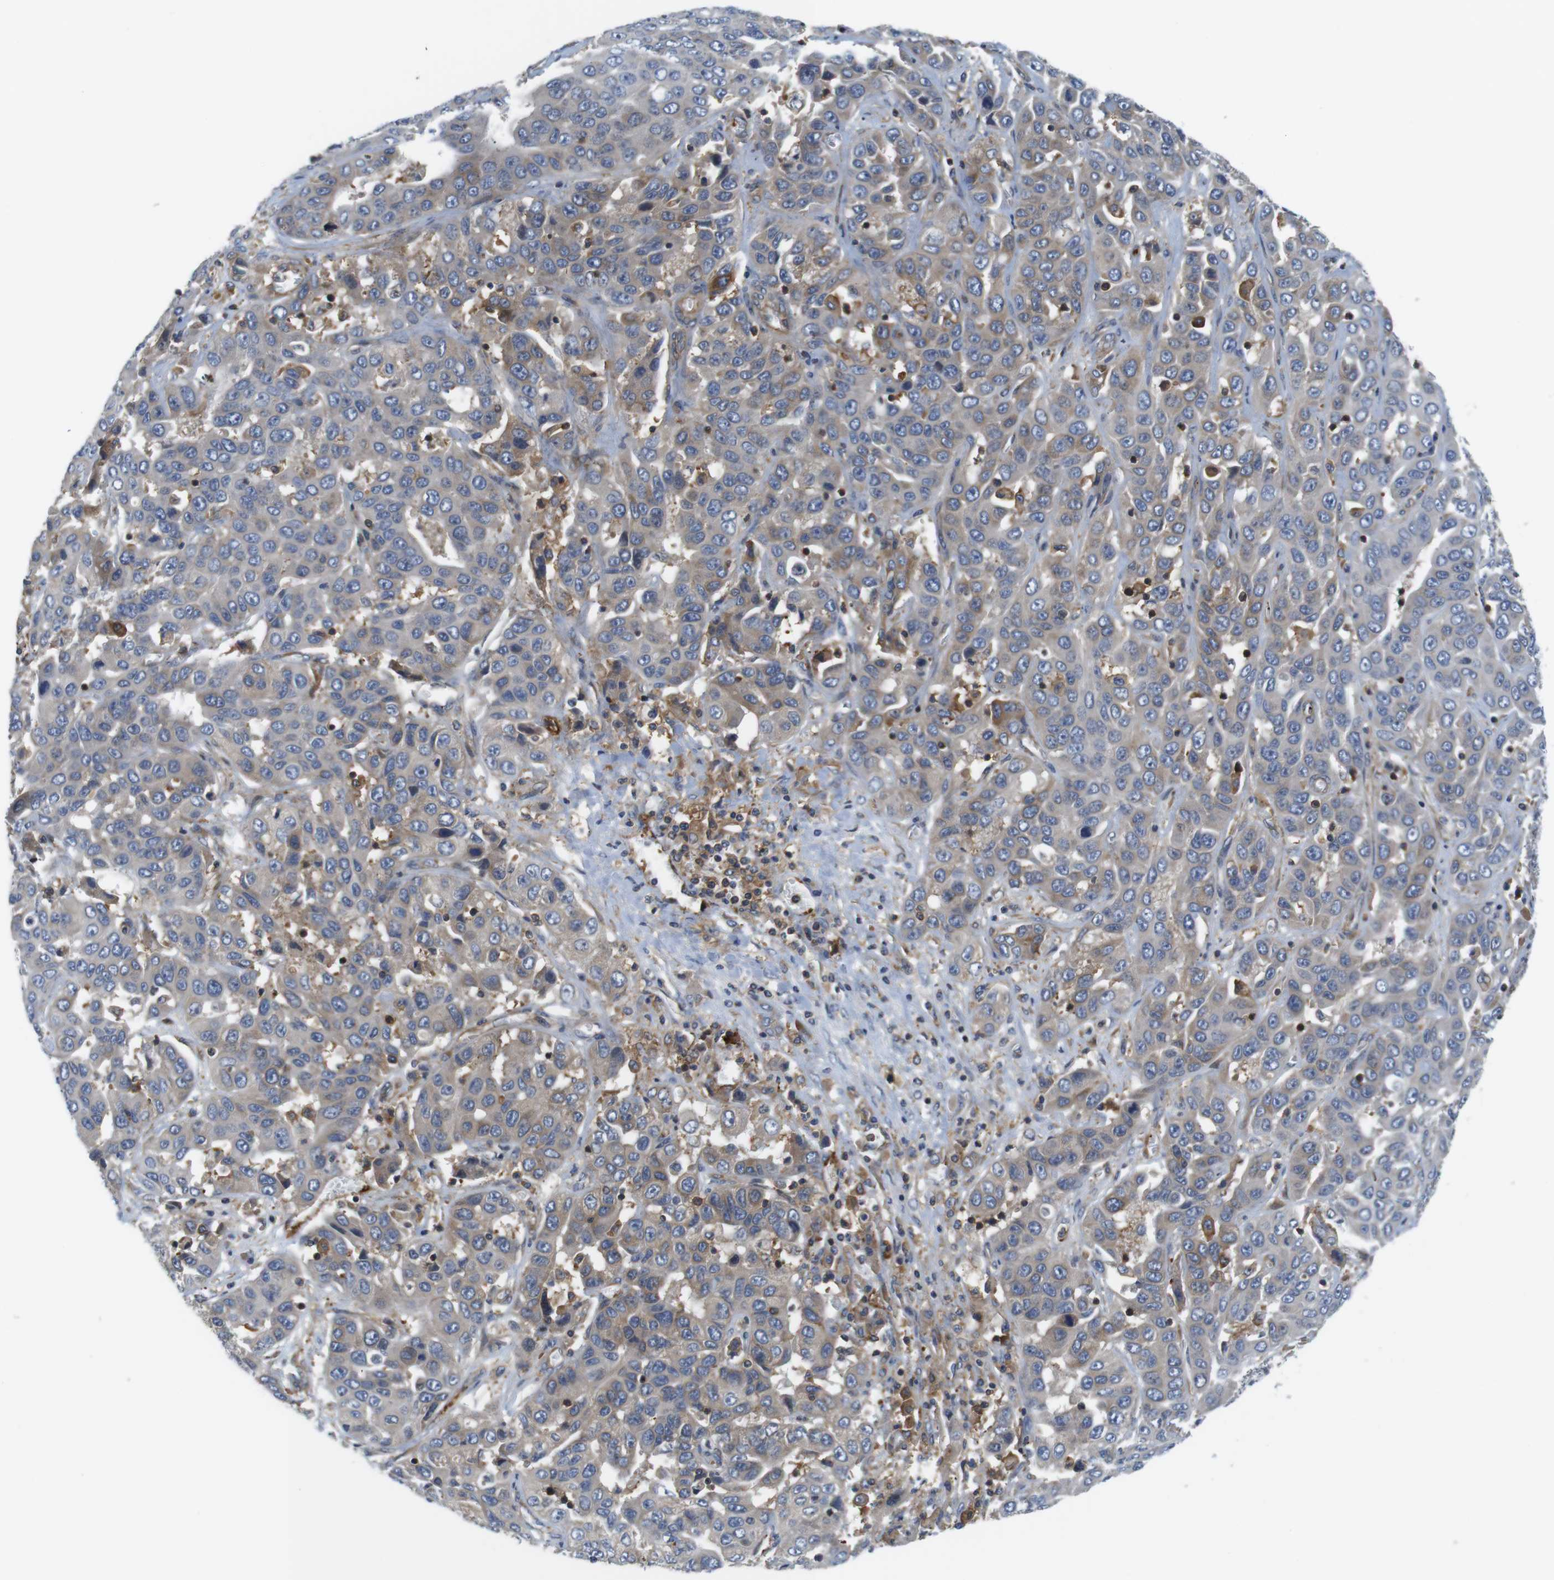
{"staining": {"intensity": "weak", "quantity": "25%-75%", "location": "cytoplasmic/membranous"}, "tissue": "liver cancer", "cell_type": "Tumor cells", "image_type": "cancer", "snomed": [{"axis": "morphology", "description": "Cholangiocarcinoma"}, {"axis": "topography", "description": "Liver"}], "caption": "IHC micrograph of liver cancer (cholangiocarcinoma) stained for a protein (brown), which exhibits low levels of weak cytoplasmic/membranous expression in approximately 25%-75% of tumor cells.", "gene": "HERPUD2", "patient": {"sex": "female", "age": 52}}